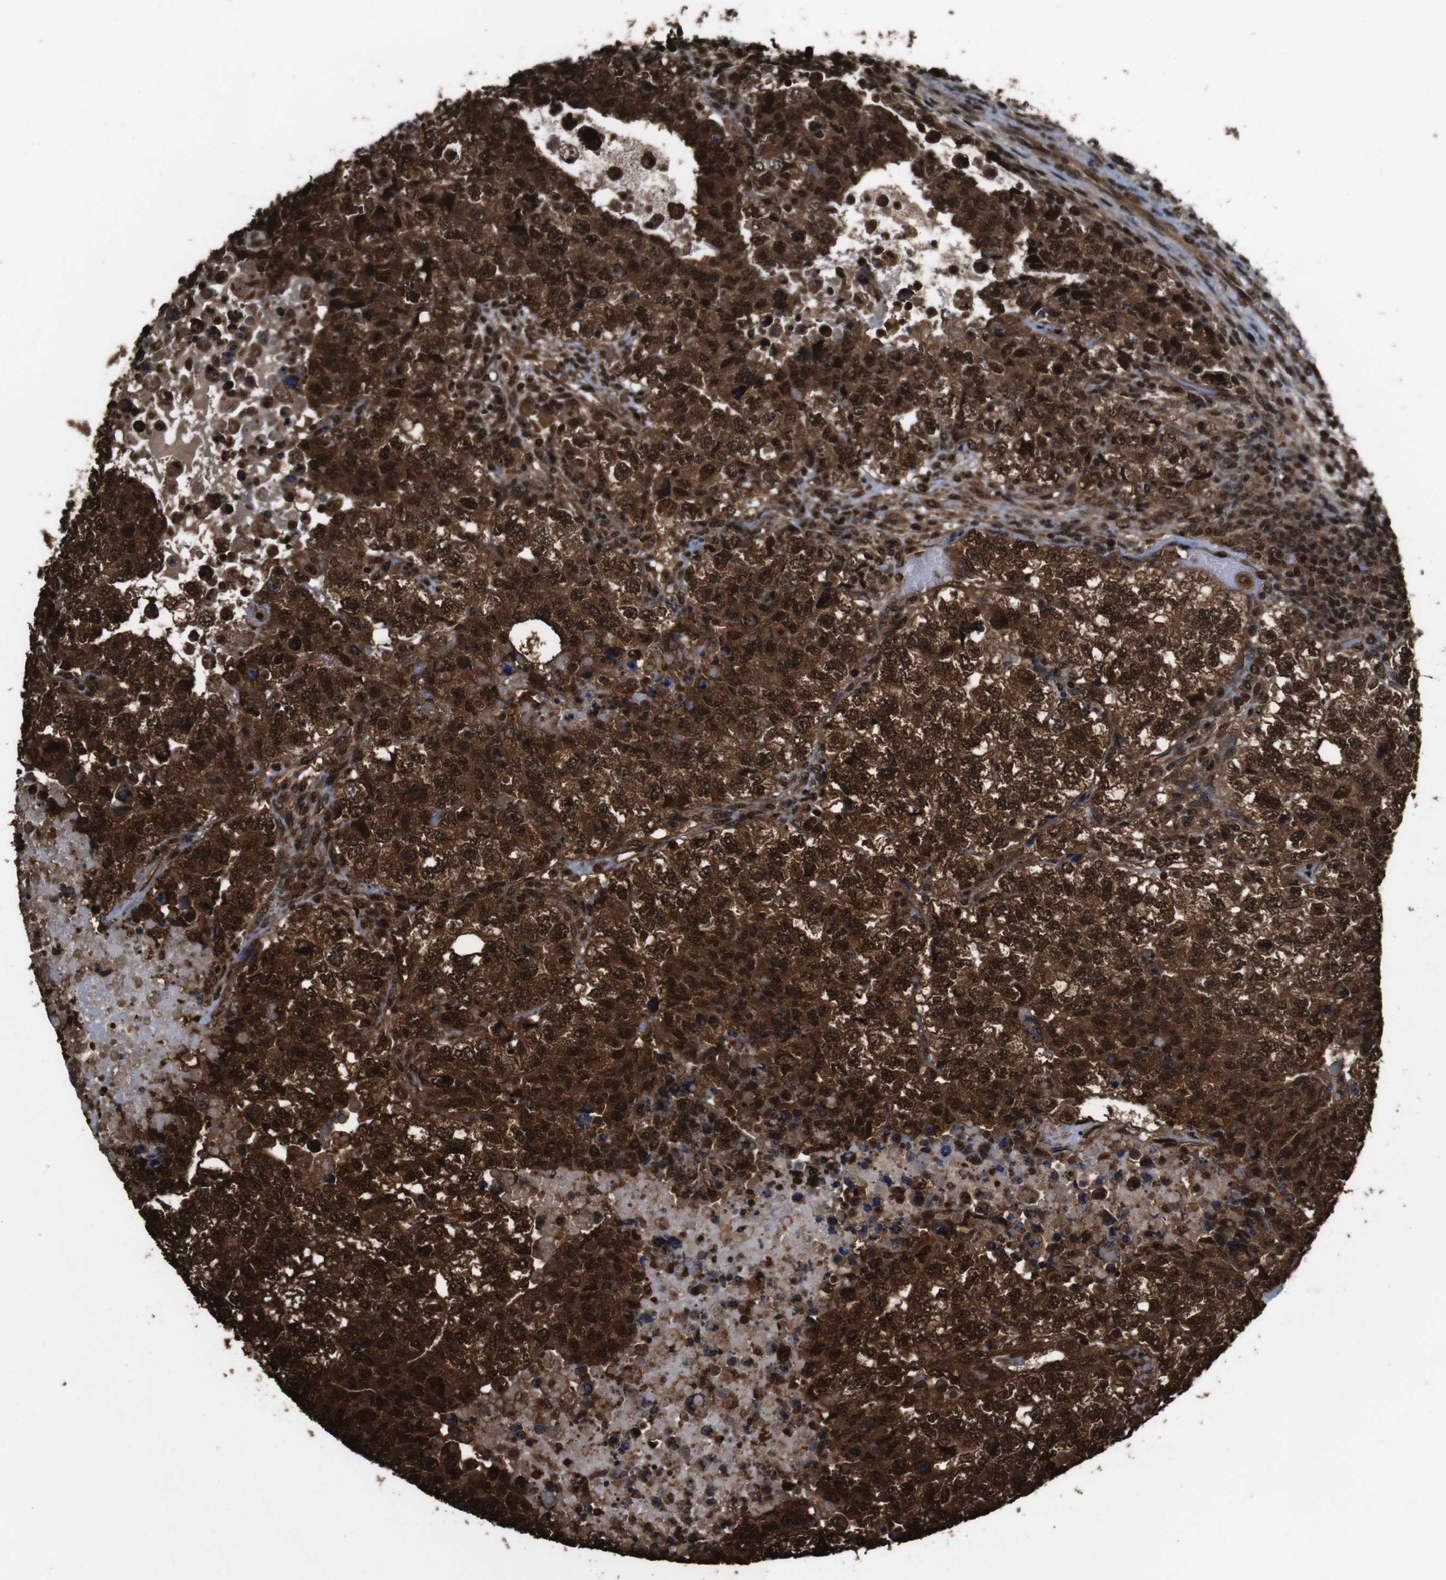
{"staining": {"intensity": "strong", "quantity": ">75%", "location": "cytoplasmic/membranous,nuclear"}, "tissue": "testis cancer", "cell_type": "Tumor cells", "image_type": "cancer", "snomed": [{"axis": "morphology", "description": "Carcinoma, Embryonal, NOS"}, {"axis": "topography", "description": "Testis"}], "caption": "Testis cancer was stained to show a protein in brown. There is high levels of strong cytoplasmic/membranous and nuclear staining in about >75% of tumor cells.", "gene": "VCP", "patient": {"sex": "male", "age": 36}}